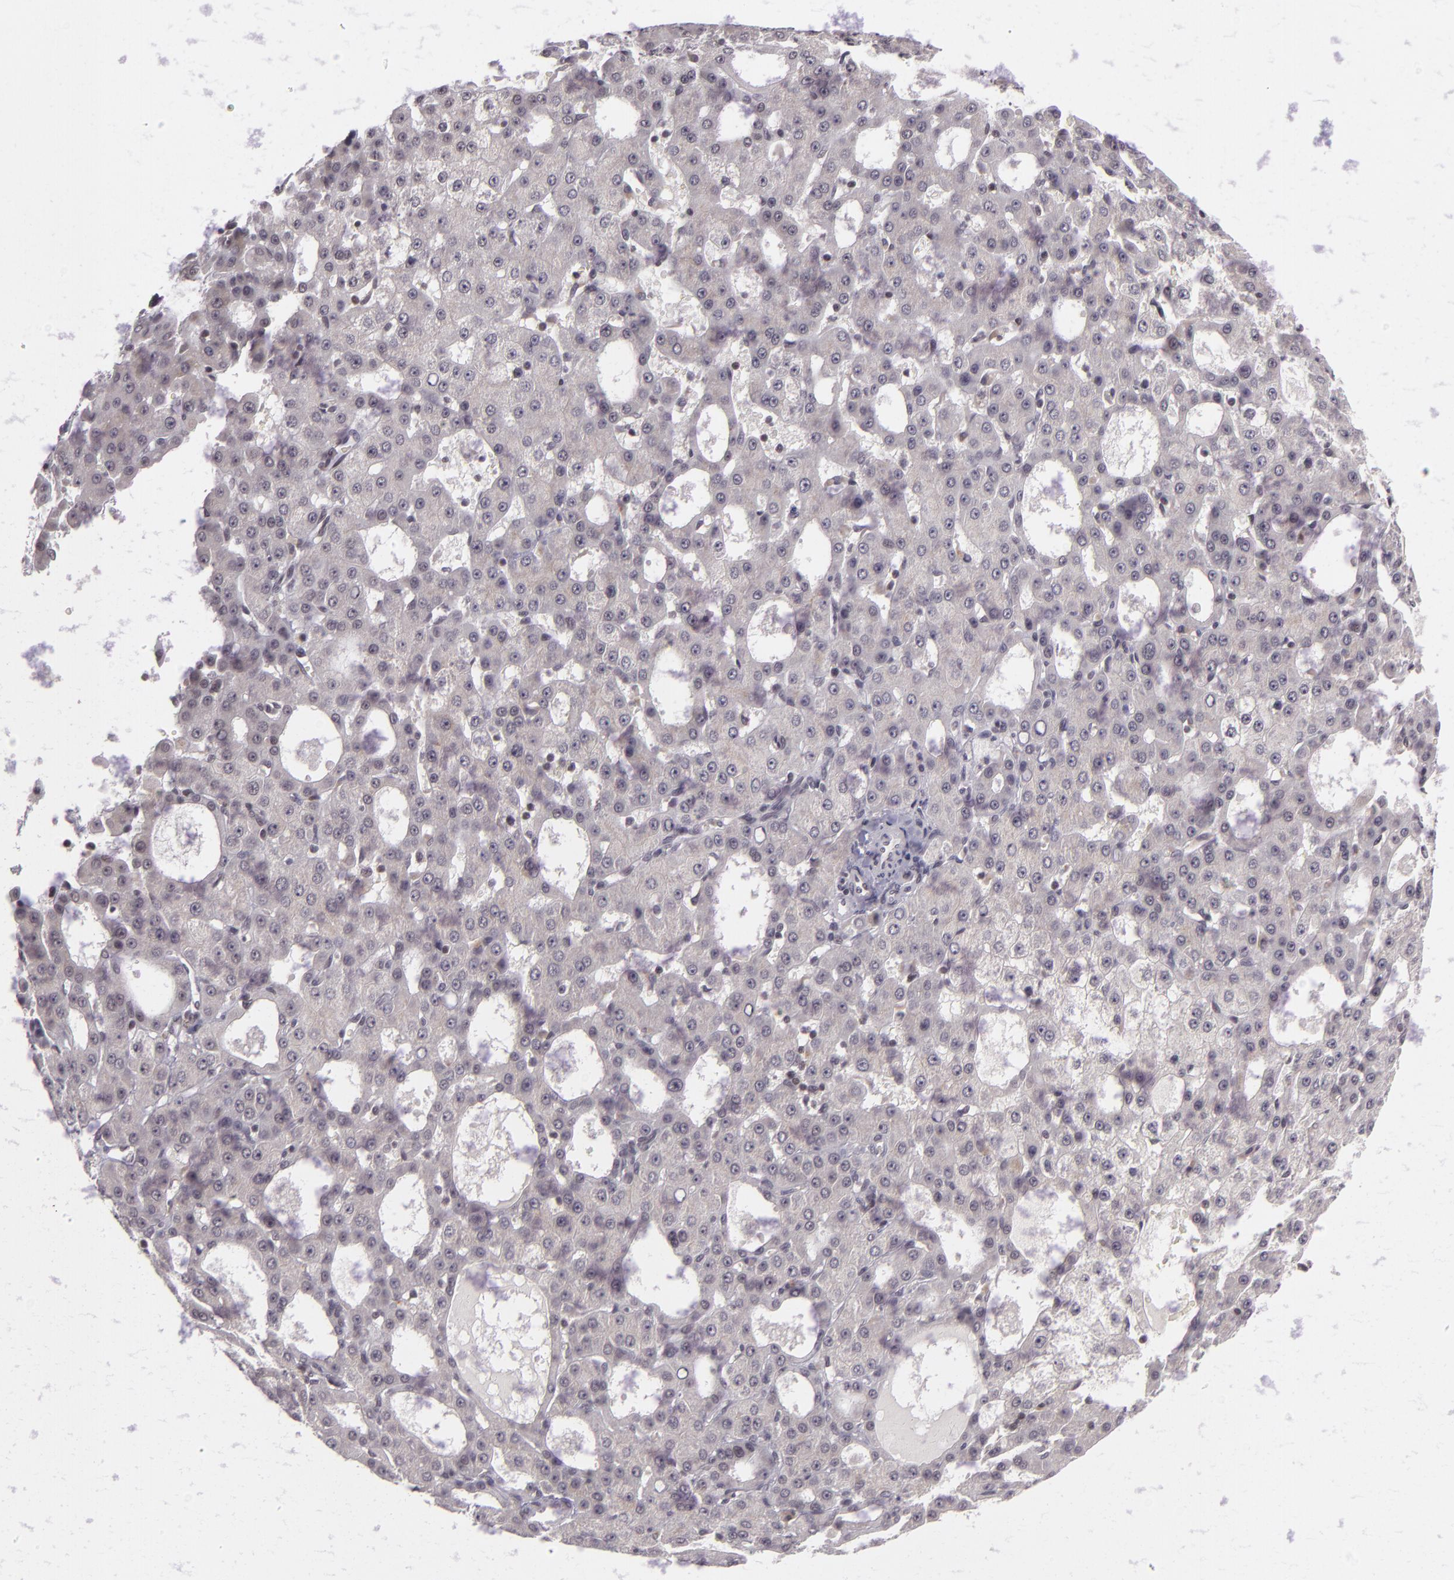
{"staining": {"intensity": "weak", "quantity": ">75%", "location": "cytoplasmic/membranous"}, "tissue": "liver cancer", "cell_type": "Tumor cells", "image_type": "cancer", "snomed": [{"axis": "morphology", "description": "Carcinoma, Hepatocellular, NOS"}, {"axis": "topography", "description": "Liver"}], "caption": "This photomicrograph reveals IHC staining of hepatocellular carcinoma (liver), with low weak cytoplasmic/membranous expression in approximately >75% of tumor cells.", "gene": "ZFX", "patient": {"sex": "male", "age": 47}}